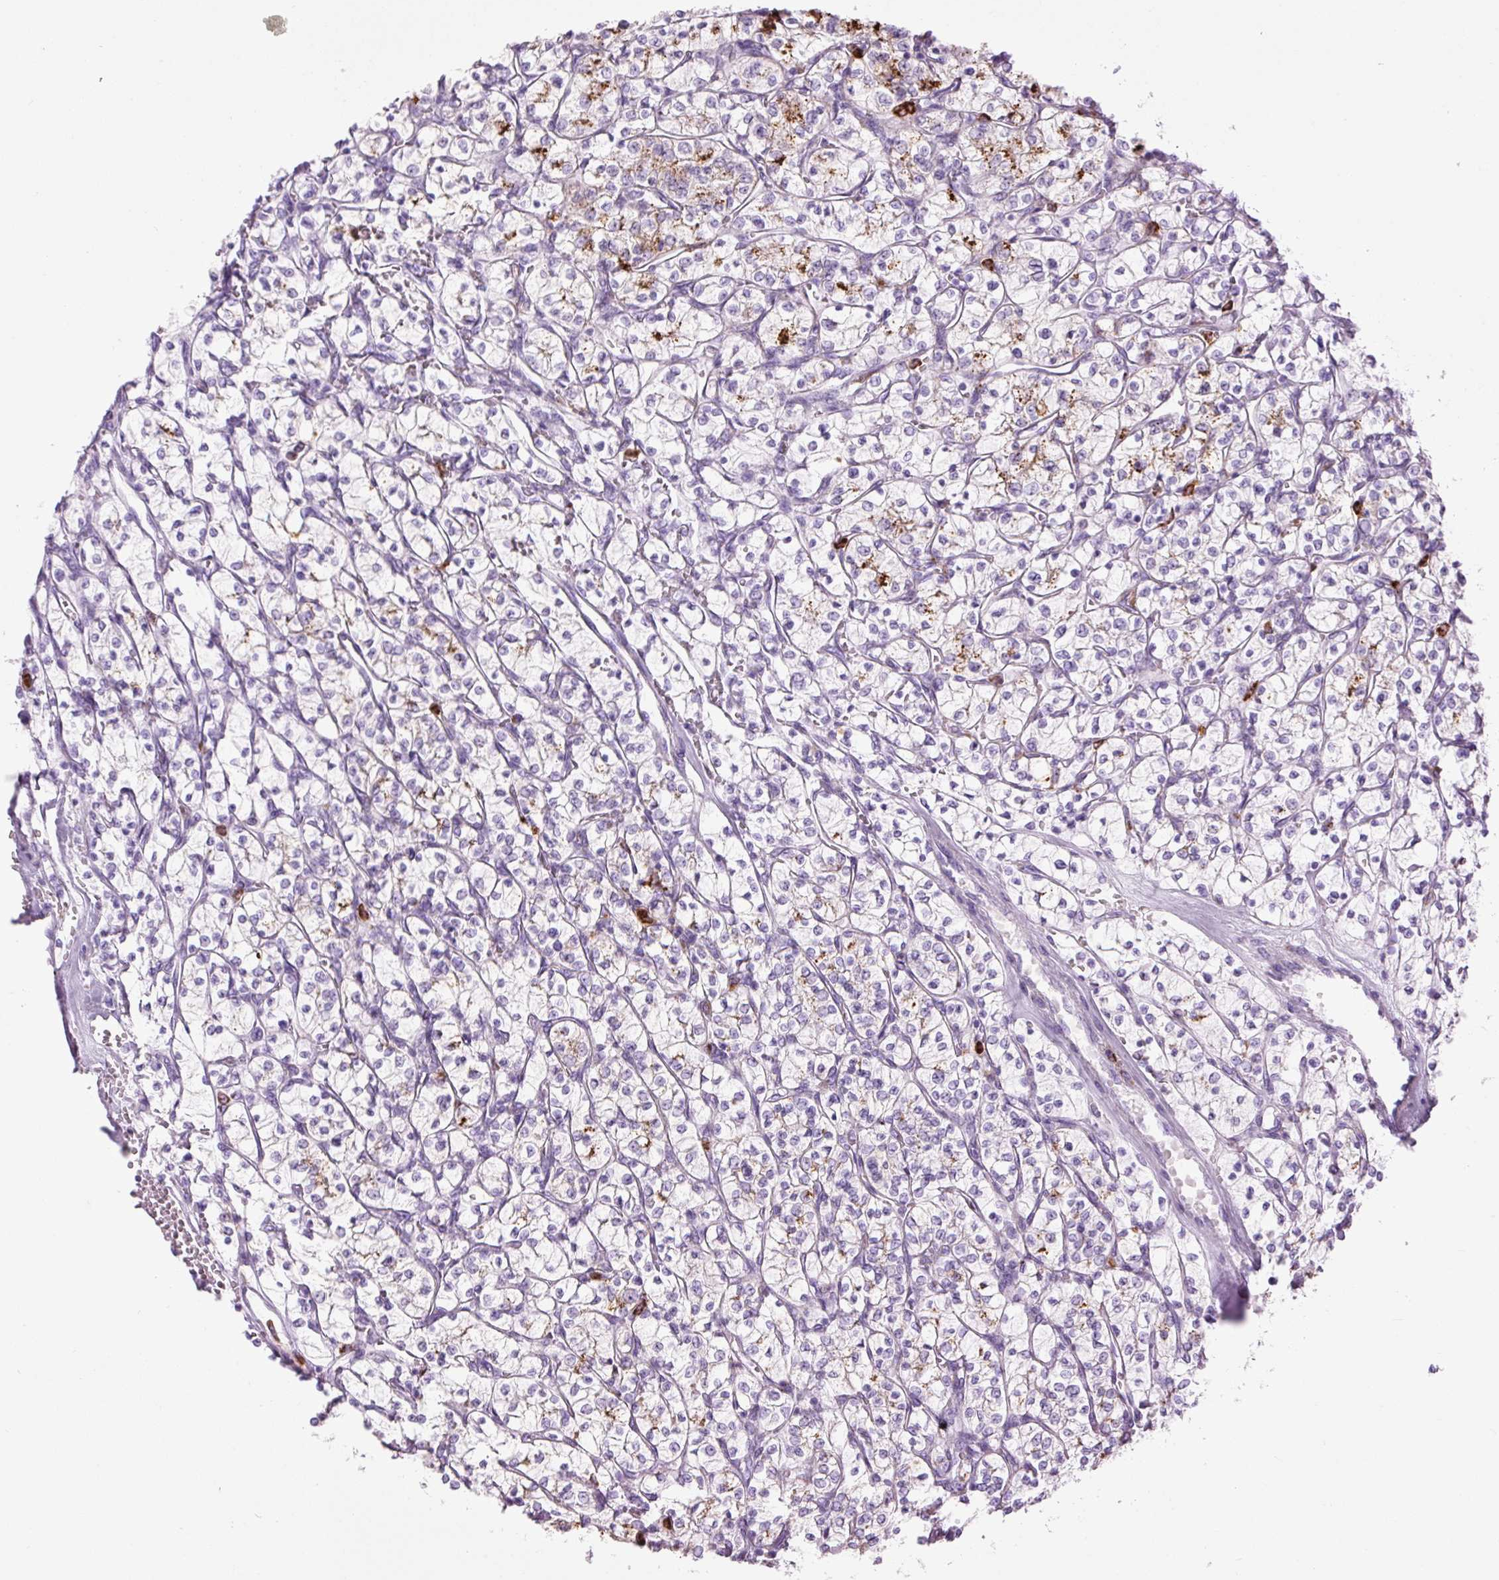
{"staining": {"intensity": "moderate", "quantity": "25%-75%", "location": "cytoplasmic/membranous"}, "tissue": "renal cancer", "cell_type": "Tumor cells", "image_type": "cancer", "snomed": [{"axis": "morphology", "description": "Adenocarcinoma, NOS"}, {"axis": "topography", "description": "Kidney"}], "caption": "Immunohistochemical staining of renal cancer shows medium levels of moderate cytoplasmic/membranous positivity in about 25%-75% of tumor cells. Using DAB (brown) and hematoxylin (blue) stains, captured at high magnification using brightfield microscopy.", "gene": "LYZ", "patient": {"sex": "female", "age": 64}}